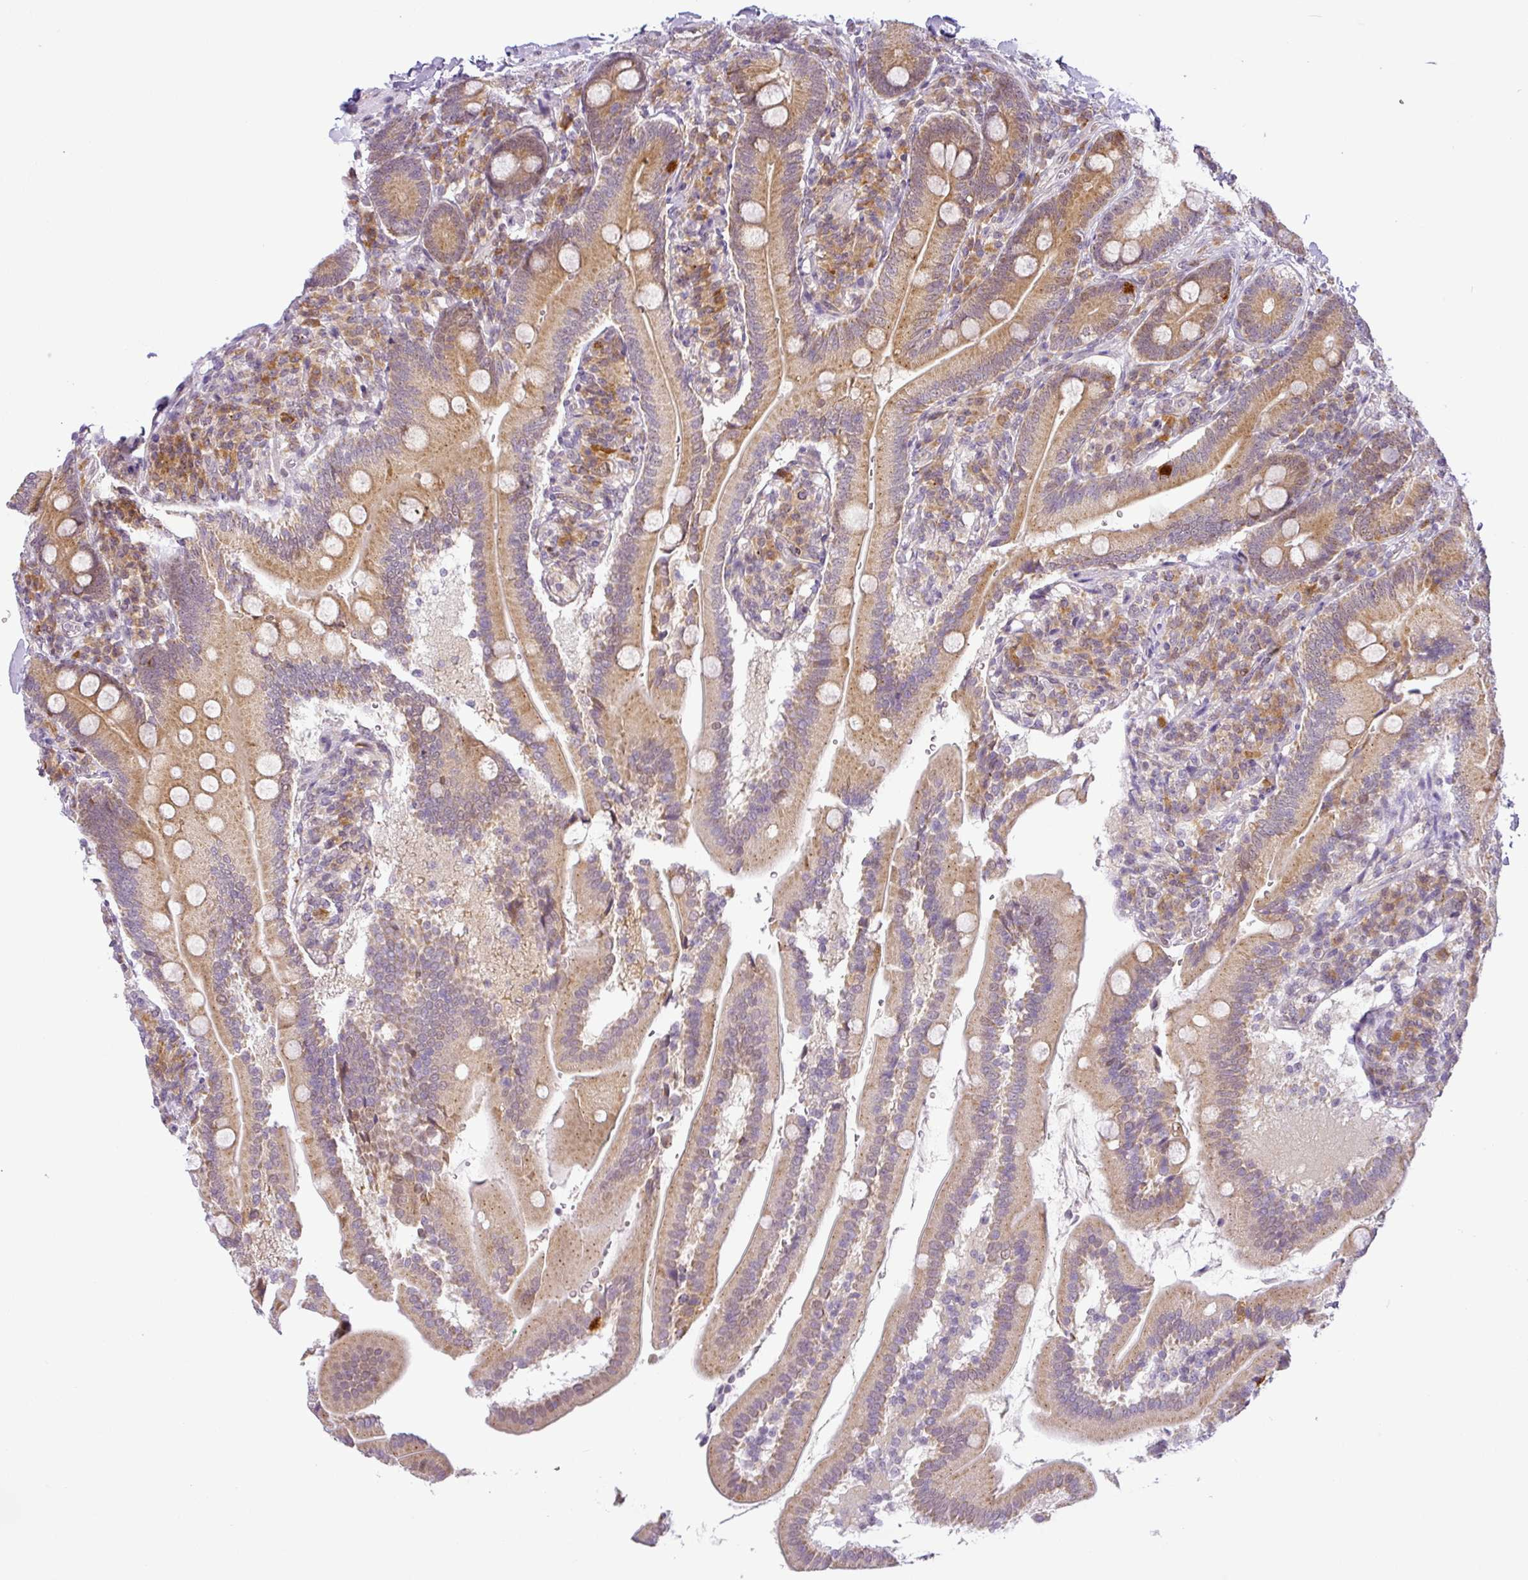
{"staining": {"intensity": "moderate", "quantity": ">75%", "location": "cytoplasmic/membranous"}, "tissue": "duodenum", "cell_type": "Glandular cells", "image_type": "normal", "snomed": [{"axis": "morphology", "description": "Normal tissue, NOS"}, {"axis": "topography", "description": "Duodenum"}], "caption": "A brown stain highlights moderate cytoplasmic/membranous staining of a protein in glandular cells of benign duodenum. (DAB (3,3'-diaminobenzidine) IHC with brightfield microscopy, high magnification).", "gene": "NDUFB2", "patient": {"sex": "female", "age": 67}}